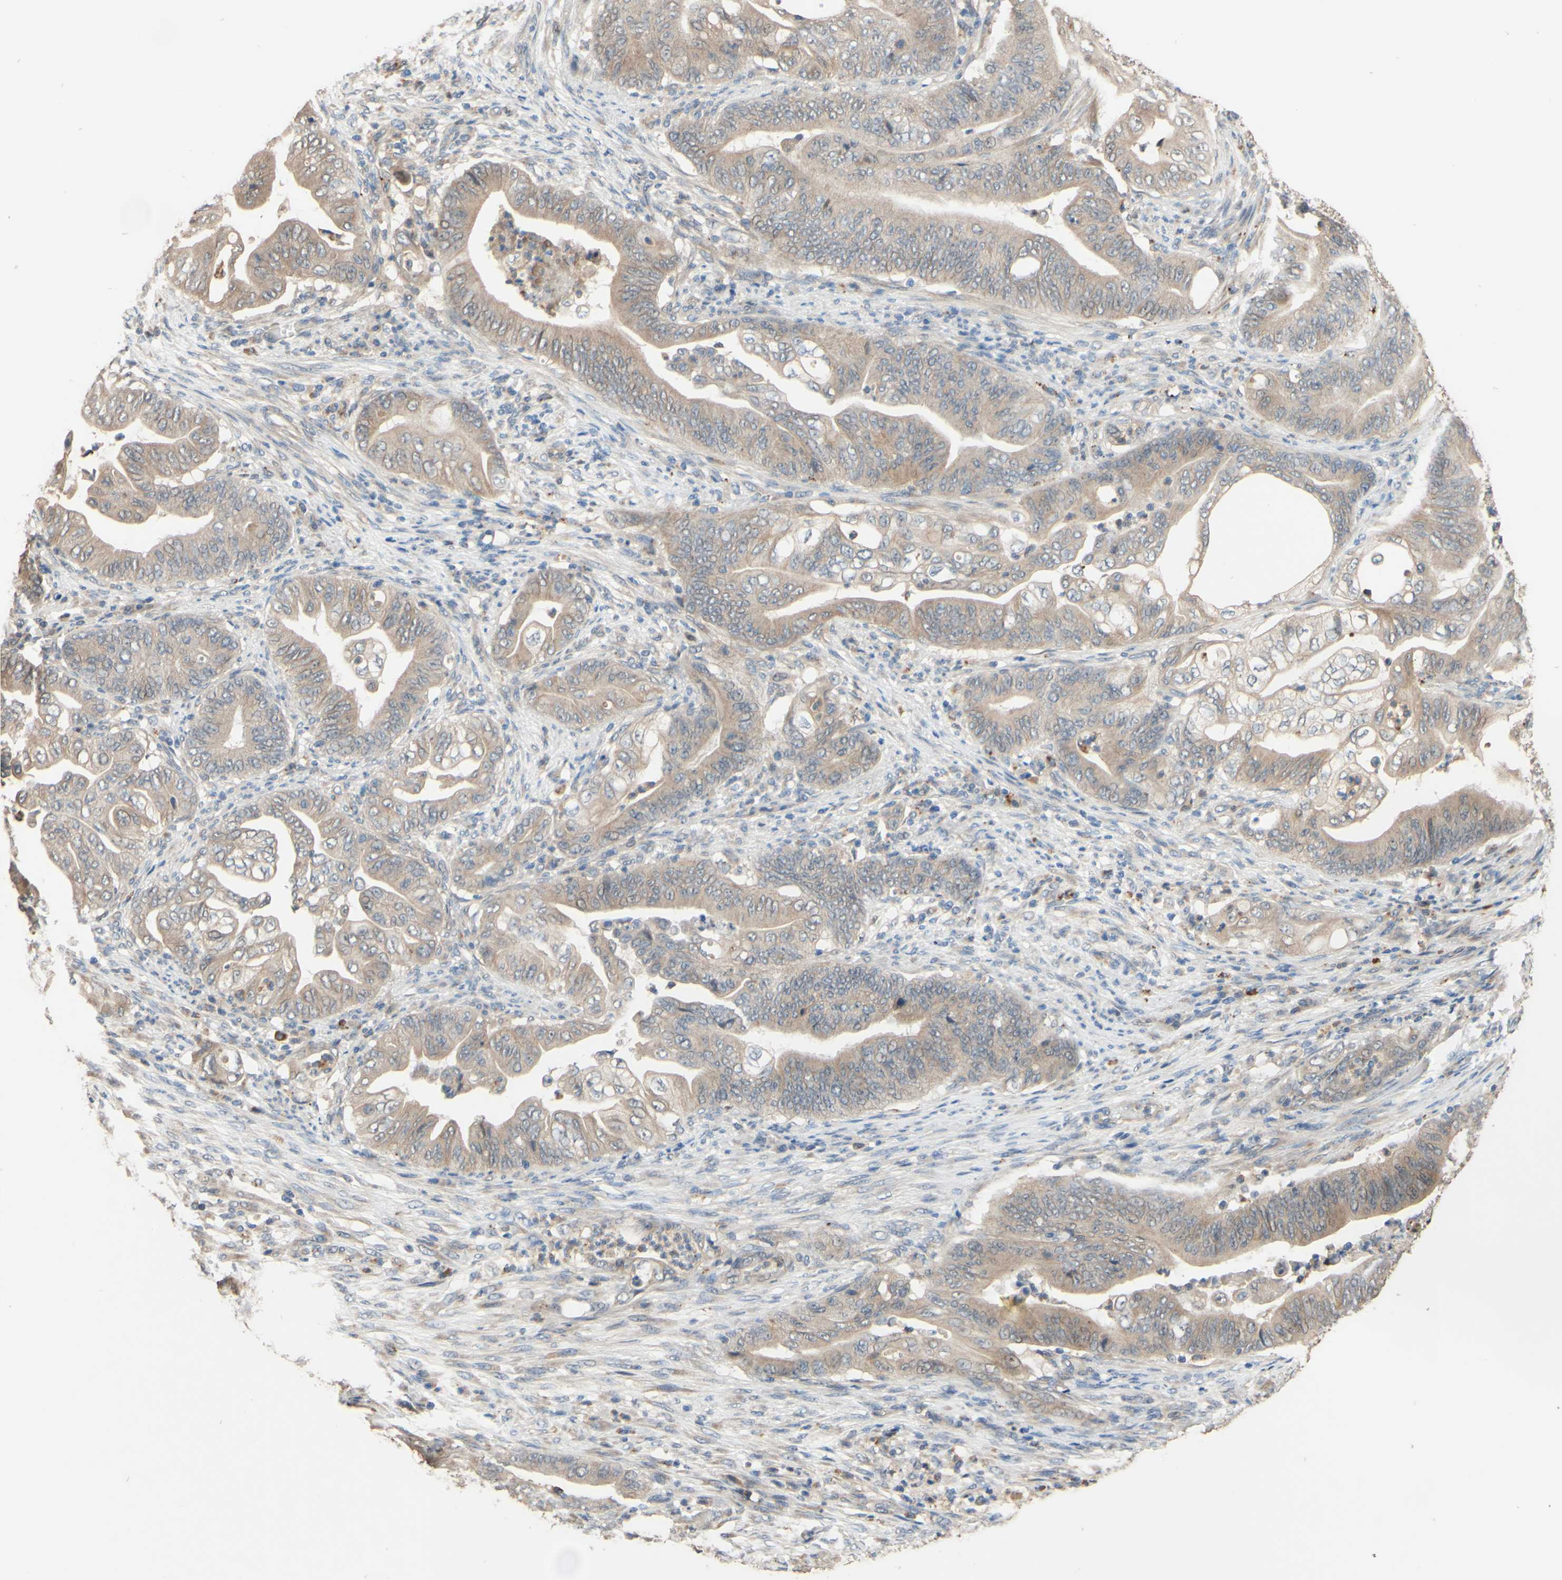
{"staining": {"intensity": "weak", "quantity": ">75%", "location": "cytoplasmic/membranous"}, "tissue": "stomach cancer", "cell_type": "Tumor cells", "image_type": "cancer", "snomed": [{"axis": "morphology", "description": "Adenocarcinoma, NOS"}, {"axis": "topography", "description": "Stomach"}], "caption": "Adenocarcinoma (stomach) stained with DAB (3,3'-diaminobenzidine) immunohistochemistry (IHC) shows low levels of weak cytoplasmic/membranous staining in approximately >75% of tumor cells.", "gene": "SMIM19", "patient": {"sex": "female", "age": 73}}